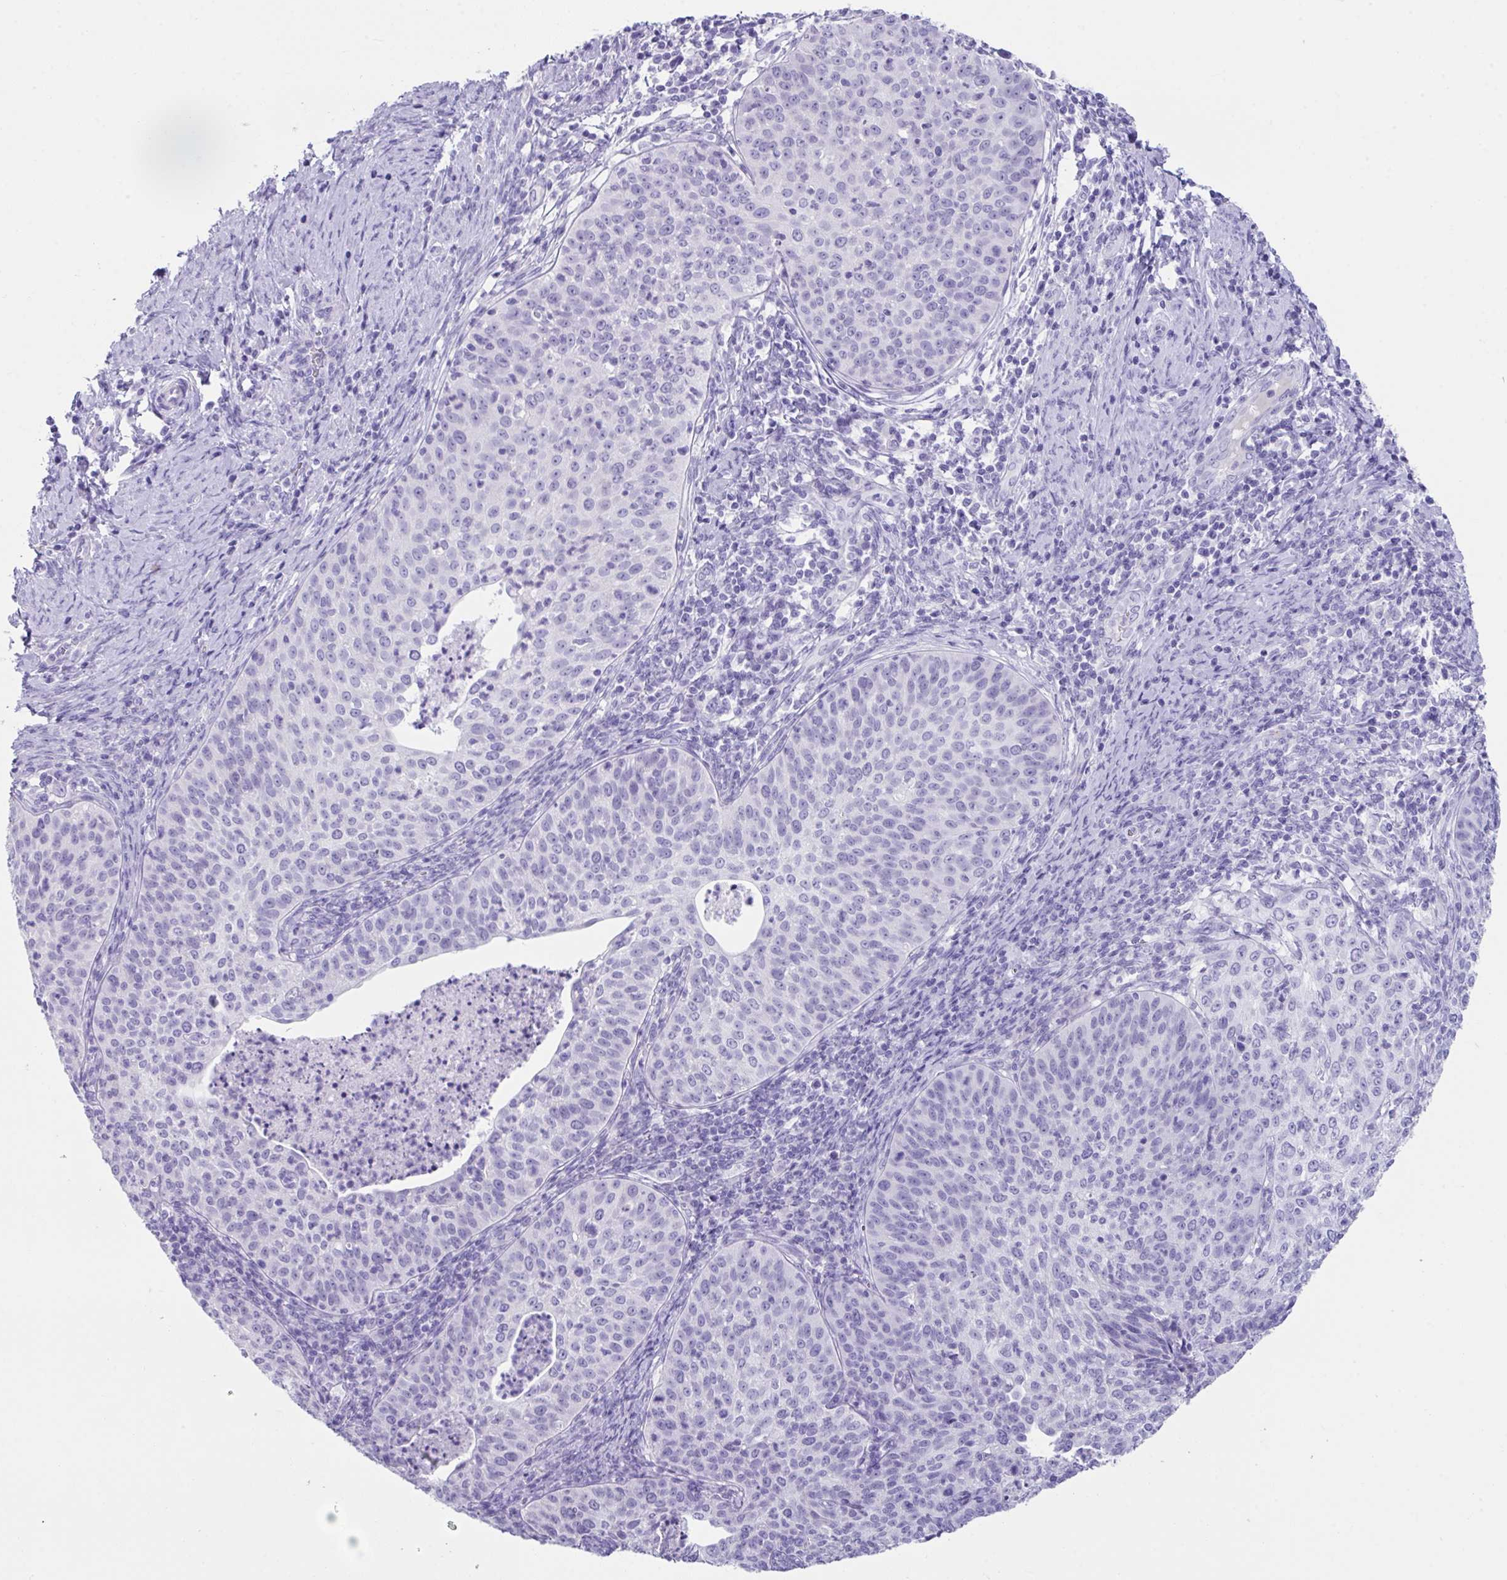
{"staining": {"intensity": "negative", "quantity": "none", "location": "none"}, "tissue": "cervical cancer", "cell_type": "Tumor cells", "image_type": "cancer", "snomed": [{"axis": "morphology", "description": "Squamous cell carcinoma, NOS"}, {"axis": "topography", "description": "Cervix"}], "caption": "Immunohistochemistry of cervical cancer exhibits no expression in tumor cells.", "gene": "LGALS4", "patient": {"sex": "female", "age": 30}}